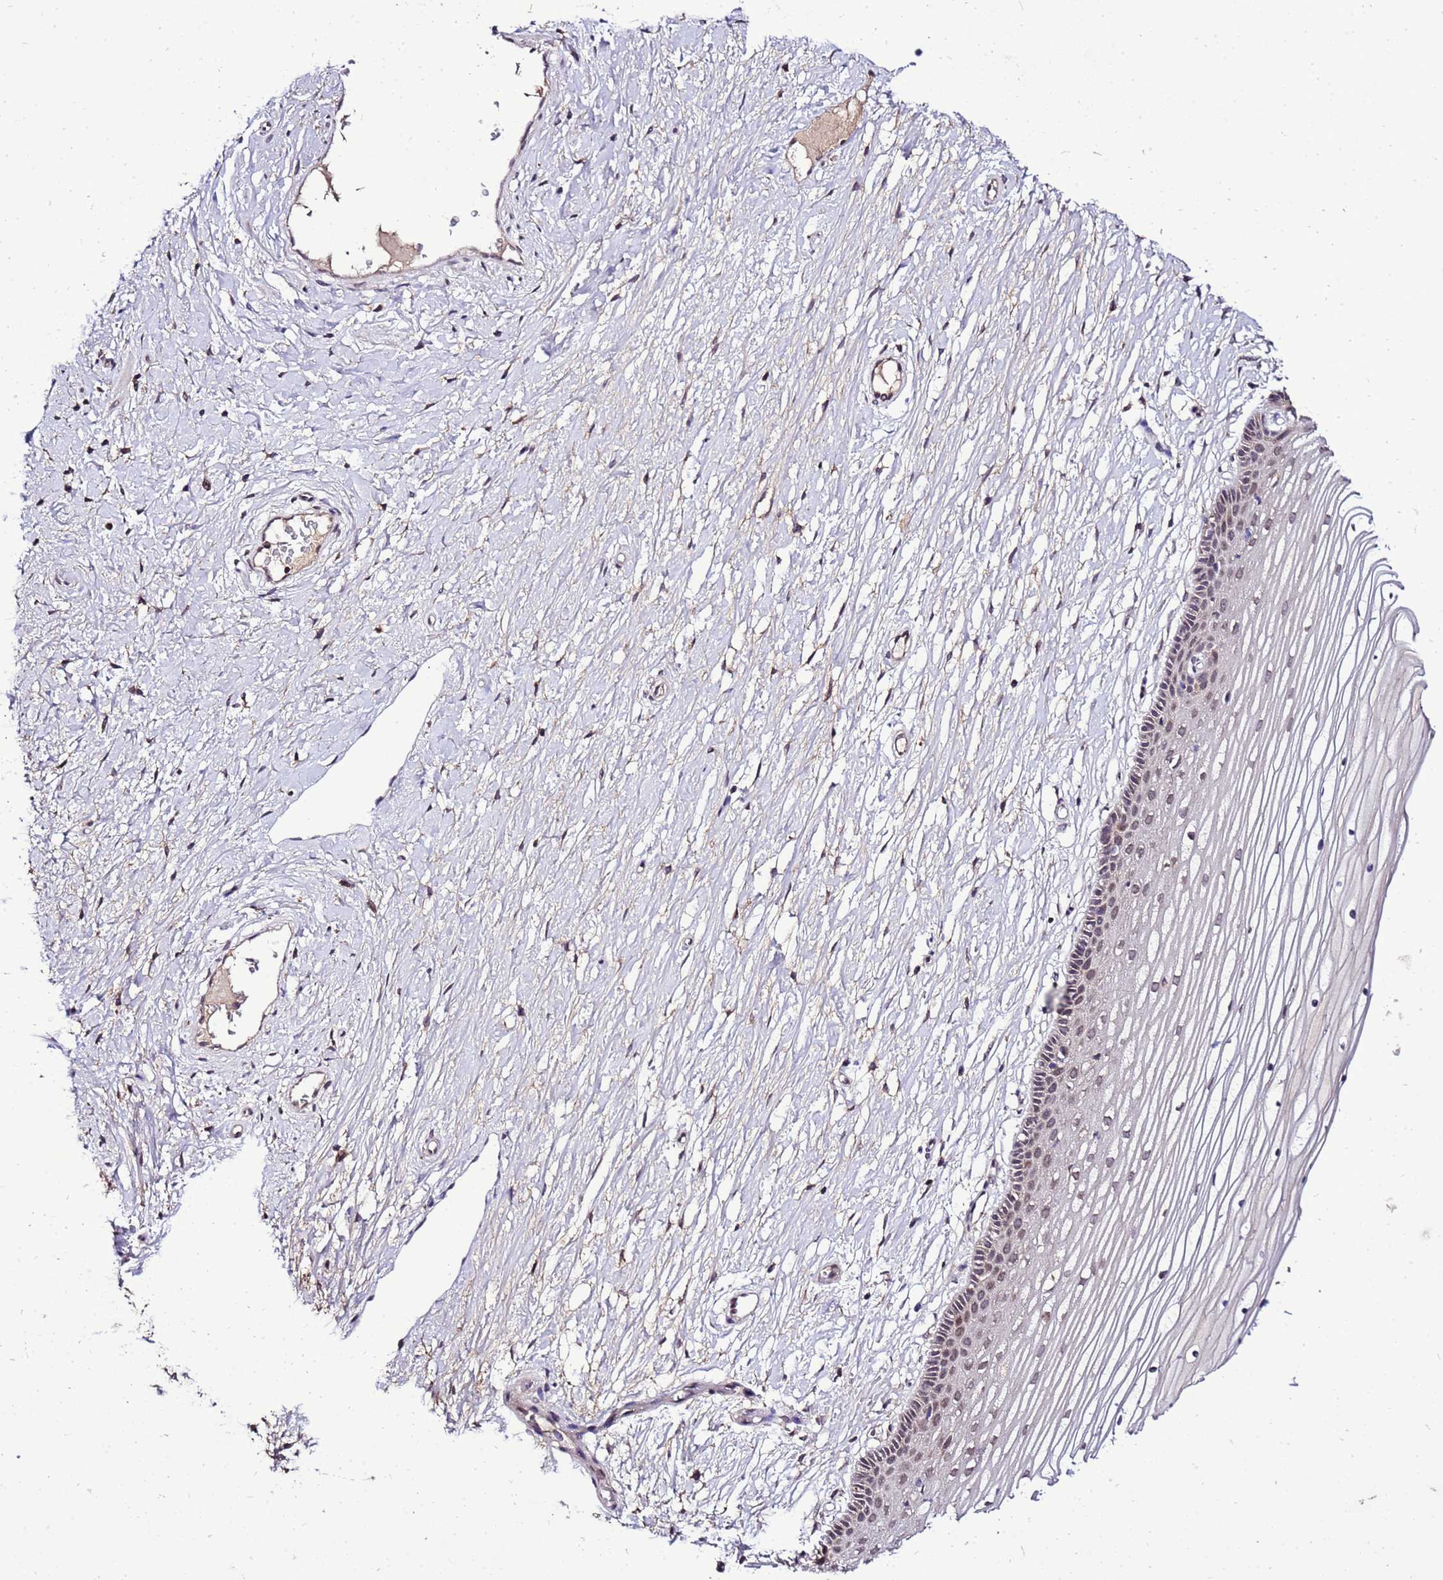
{"staining": {"intensity": "moderate", "quantity": "25%-75%", "location": "cytoplasmic/membranous"}, "tissue": "vagina", "cell_type": "Squamous epithelial cells", "image_type": "normal", "snomed": [{"axis": "morphology", "description": "Normal tissue, NOS"}, {"axis": "topography", "description": "Vagina"}, {"axis": "topography", "description": "Cervix"}], "caption": "High-power microscopy captured an immunohistochemistry (IHC) photomicrograph of benign vagina, revealing moderate cytoplasmic/membranous staining in approximately 25%-75% of squamous epithelial cells.", "gene": "ZNF329", "patient": {"sex": "female", "age": 40}}